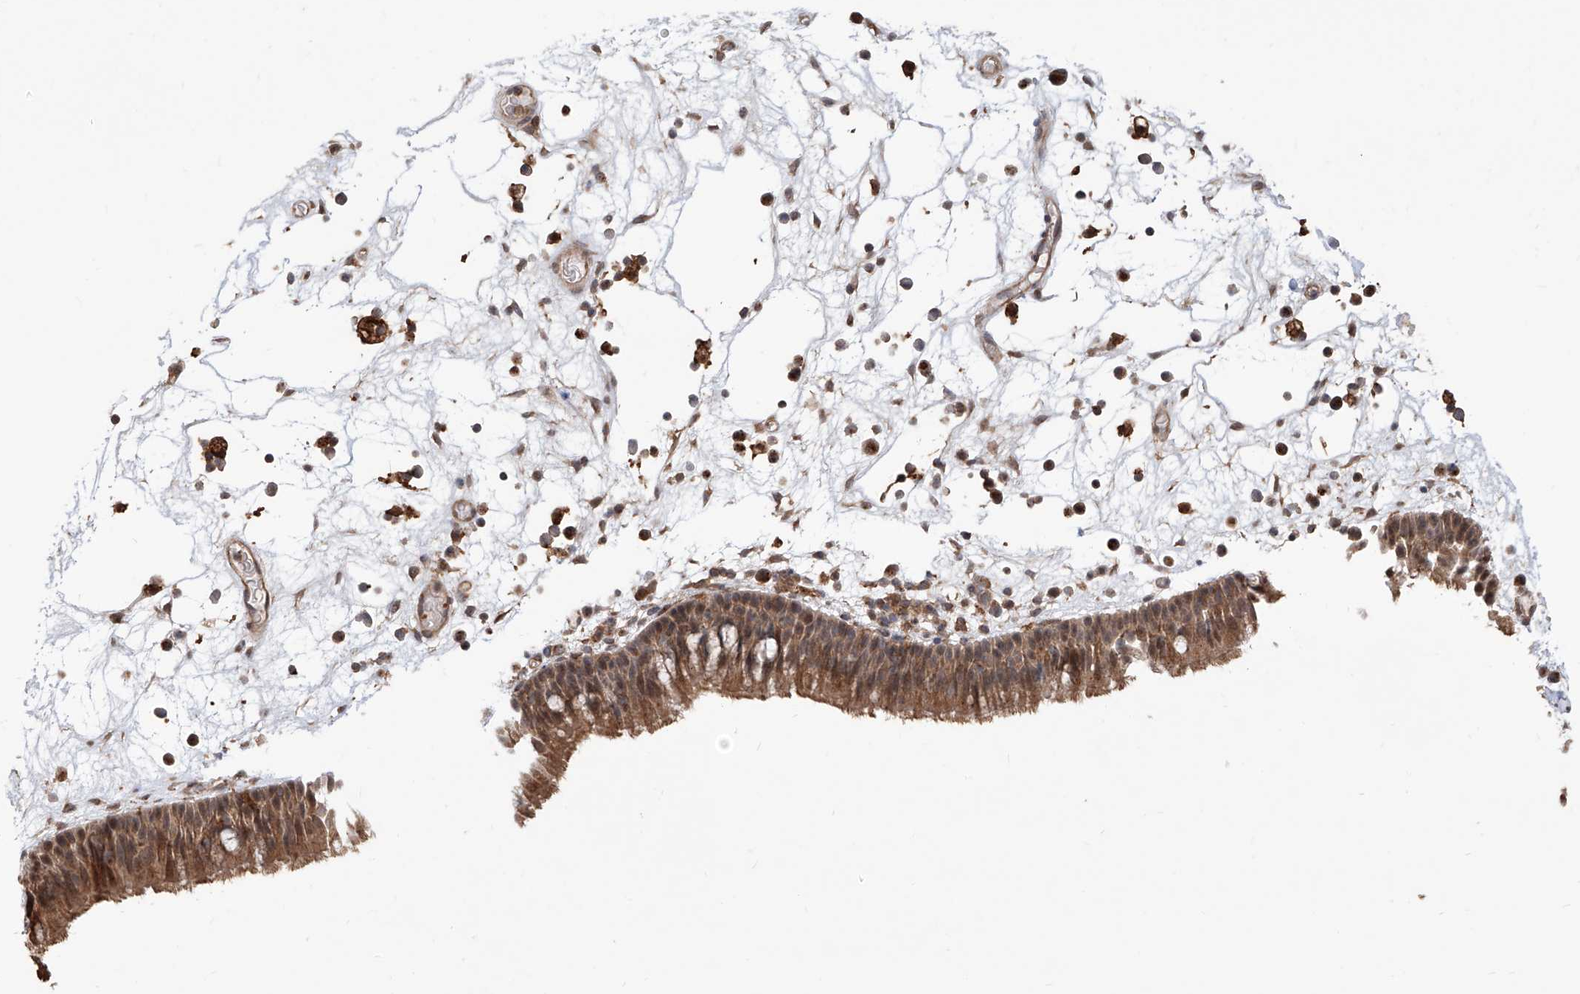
{"staining": {"intensity": "moderate", "quantity": ">75%", "location": "cytoplasmic/membranous,nuclear"}, "tissue": "nasopharynx", "cell_type": "Respiratory epithelial cells", "image_type": "normal", "snomed": [{"axis": "morphology", "description": "Normal tissue, NOS"}, {"axis": "morphology", "description": "Inflammation, NOS"}, {"axis": "morphology", "description": "Malignant melanoma, Metastatic site"}, {"axis": "topography", "description": "Nasopharynx"}], "caption": "Immunohistochemical staining of benign human nasopharynx reveals moderate cytoplasmic/membranous,nuclear protein expression in approximately >75% of respiratory epithelial cells.", "gene": "HOXC8", "patient": {"sex": "male", "age": 70}}